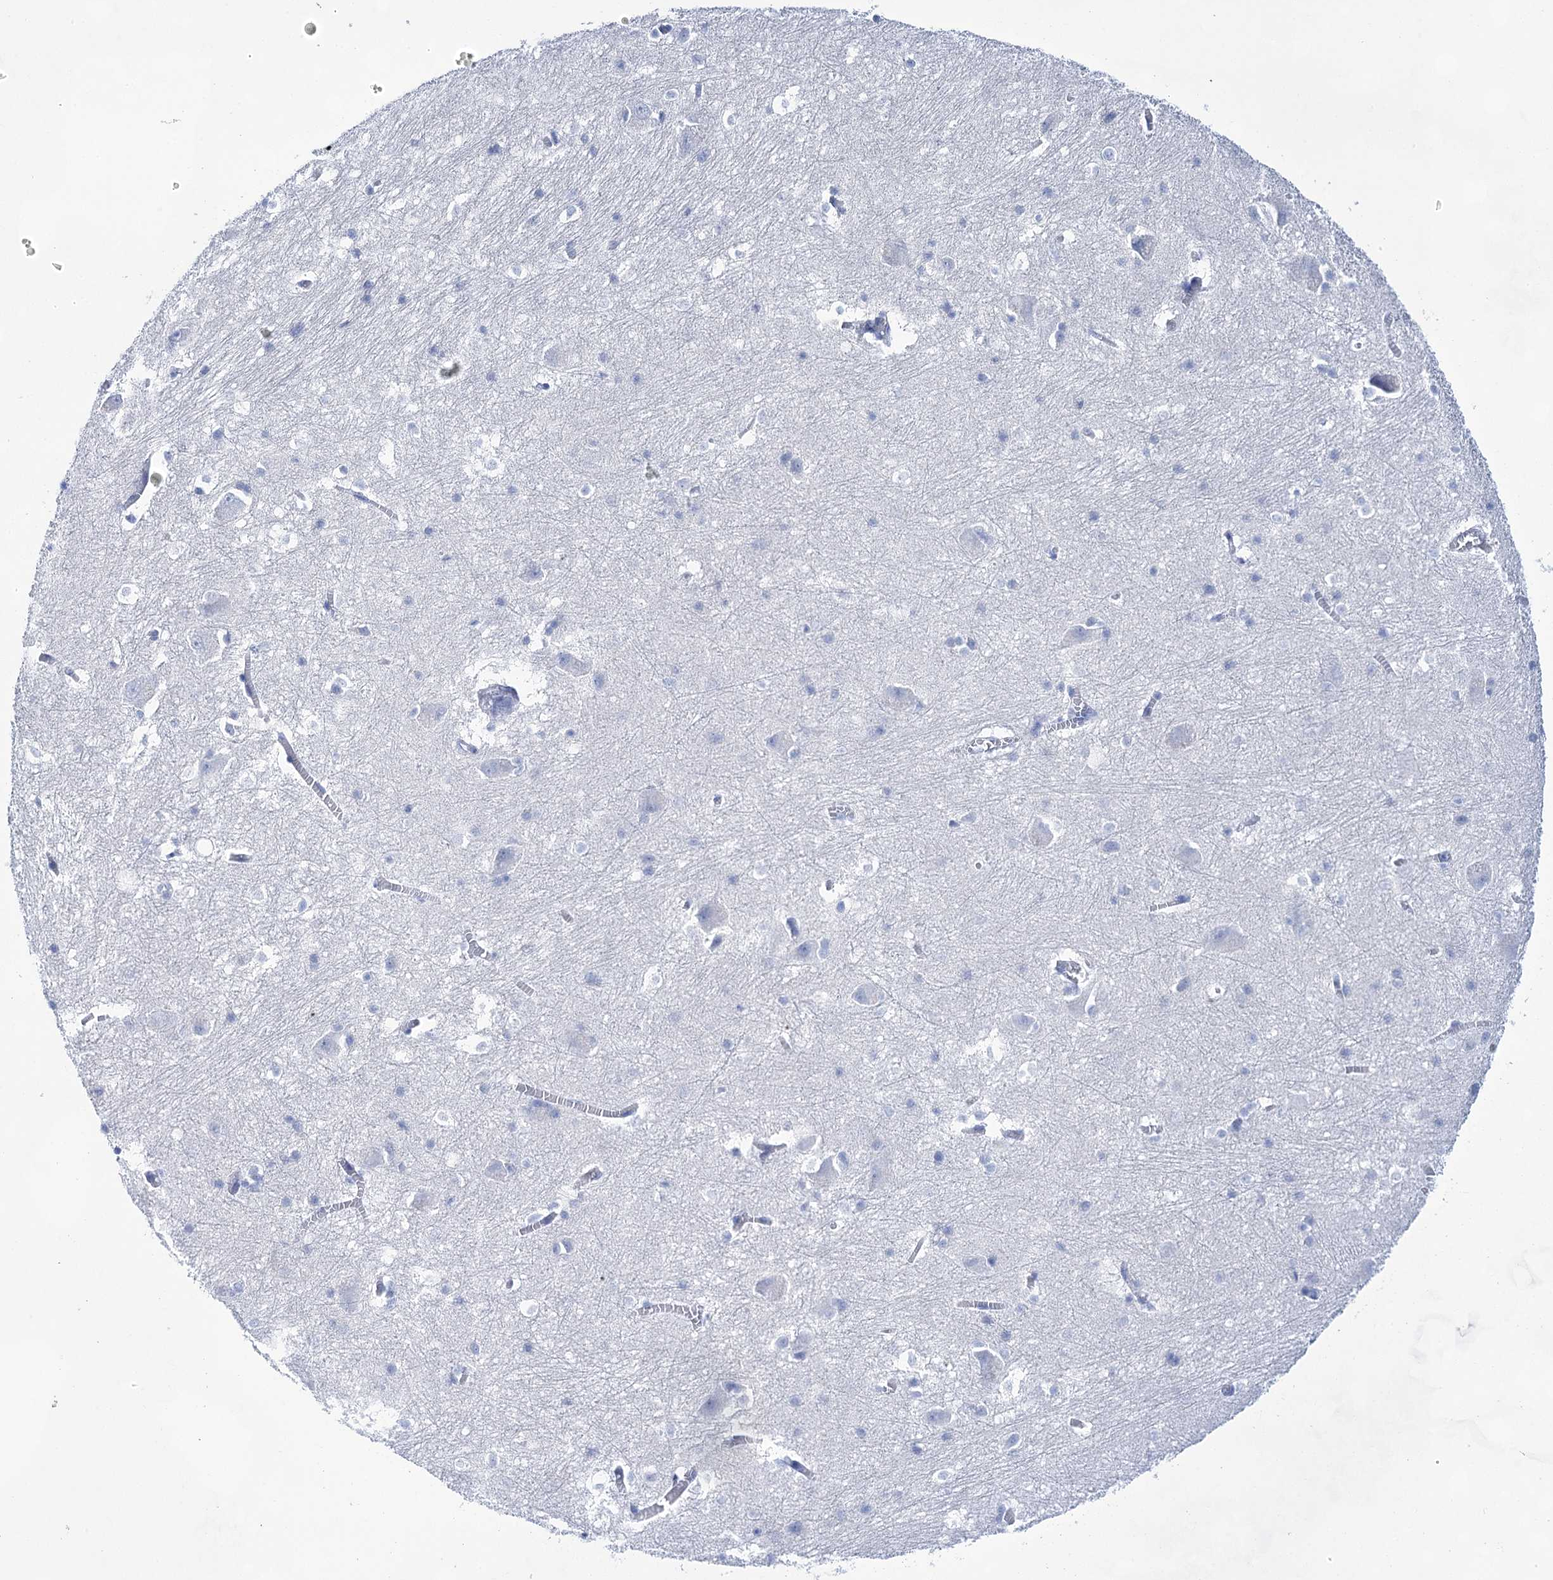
{"staining": {"intensity": "negative", "quantity": "none", "location": "none"}, "tissue": "caudate", "cell_type": "Glial cells", "image_type": "normal", "snomed": [{"axis": "morphology", "description": "Normal tissue, NOS"}, {"axis": "topography", "description": "Lateral ventricle wall"}], "caption": "A micrograph of caudate stained for a protein exhibits no brown staining in glial cells.", "gene": "LALBA", "patient": {"sex": "male", "age": 37}}